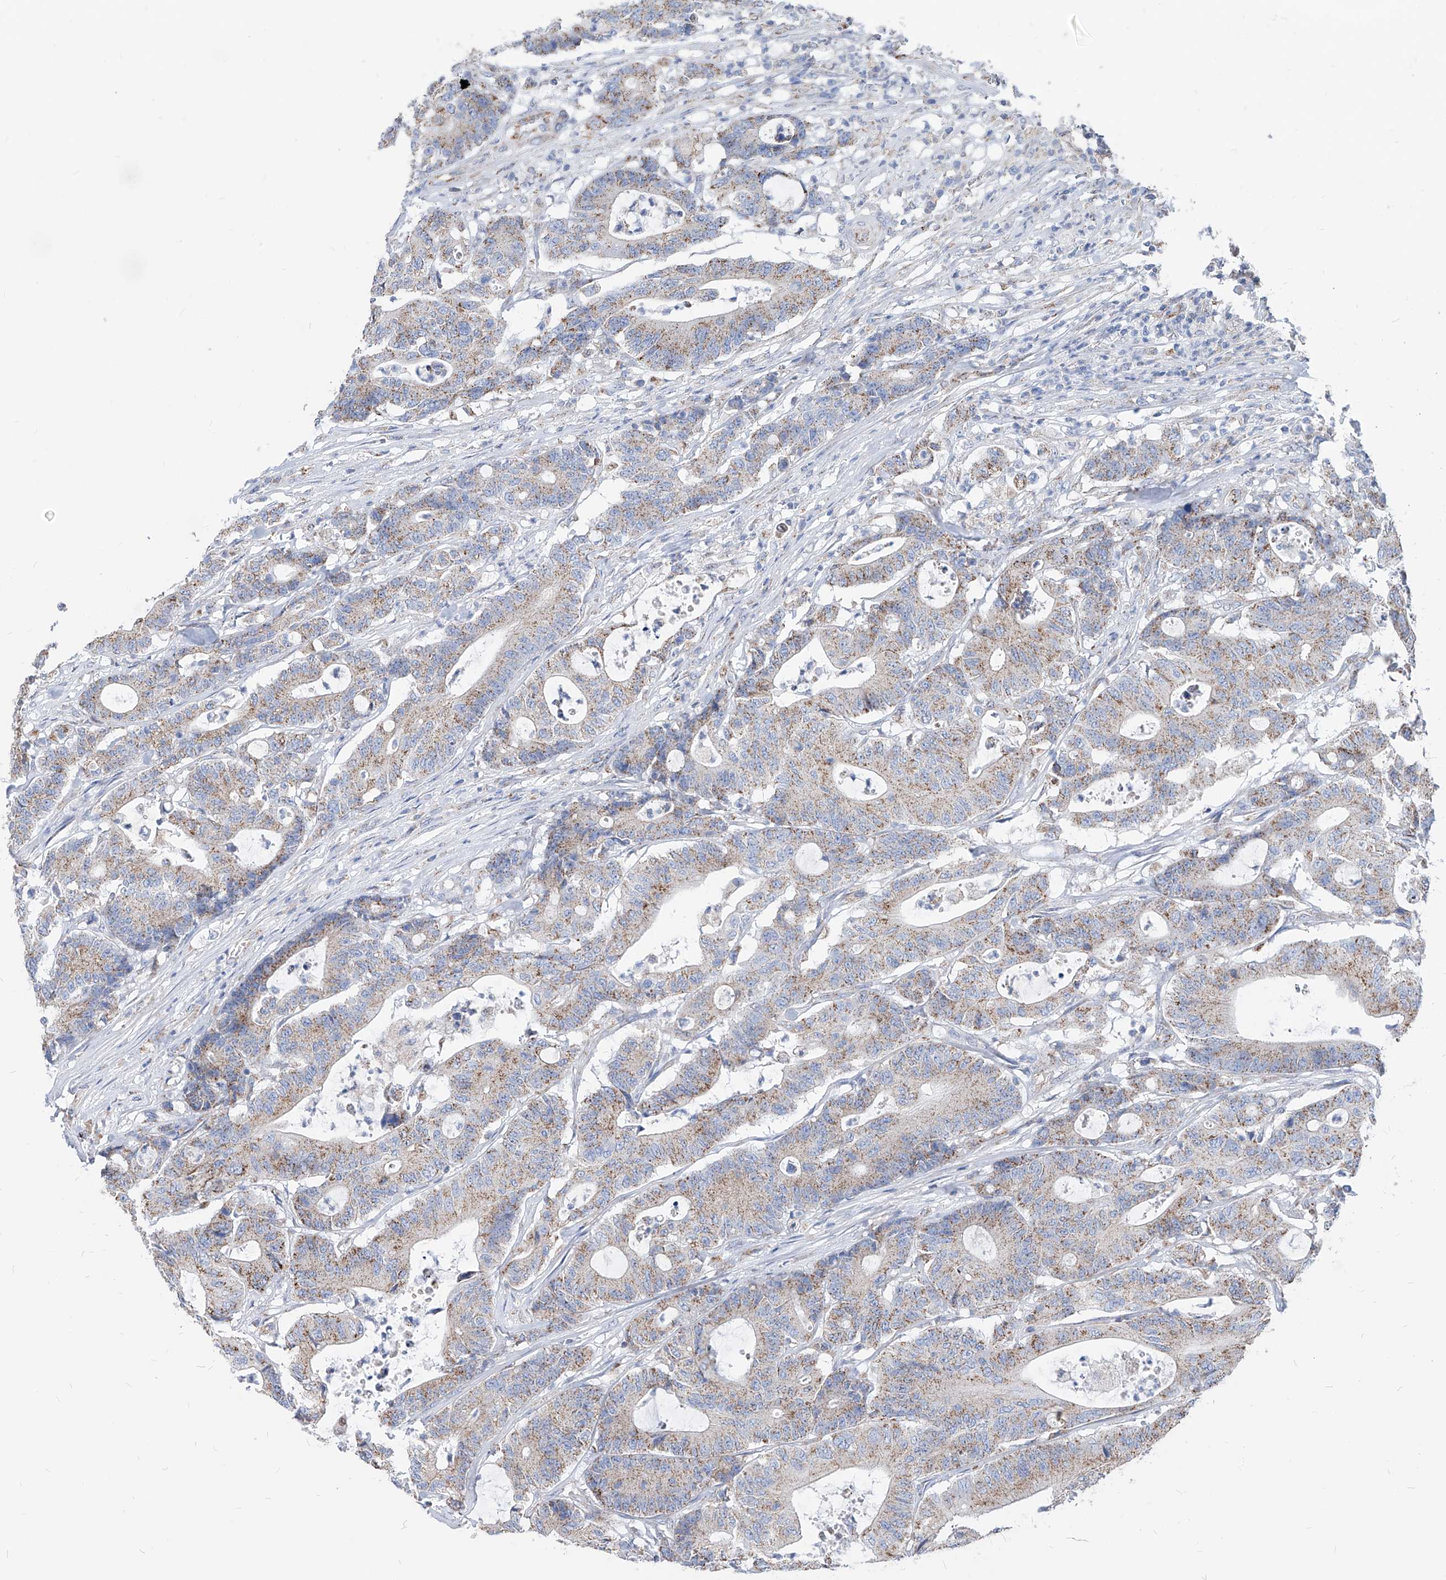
{"staining": {"intensity": "weak", "quantity": ">75%", "location": "cytoplasmic/membranous"}, "tissue": "colorectal cancer", "cell_type": "Tumor cells", "image_type": "cancer", "snomed": [{"axis": "morphology", "description": "Adenocarcinoma, NOS"}, {"axis": "topography", "description": "Colon"}], "caption": "Protein staining by immunohistochemistry (IHC) exhibits weak cytoplasmic/membranous positivity in about >75% of tumor cells in colorectal cancer. The staining is performed using DAB (3,3'-diaminobenzidine) brown chromogen to label protein expression. The nuclei are counter-stained blue using hematoxylin.", "gene": "AGPS", "patient": {"sex": "female", "age": 84}}